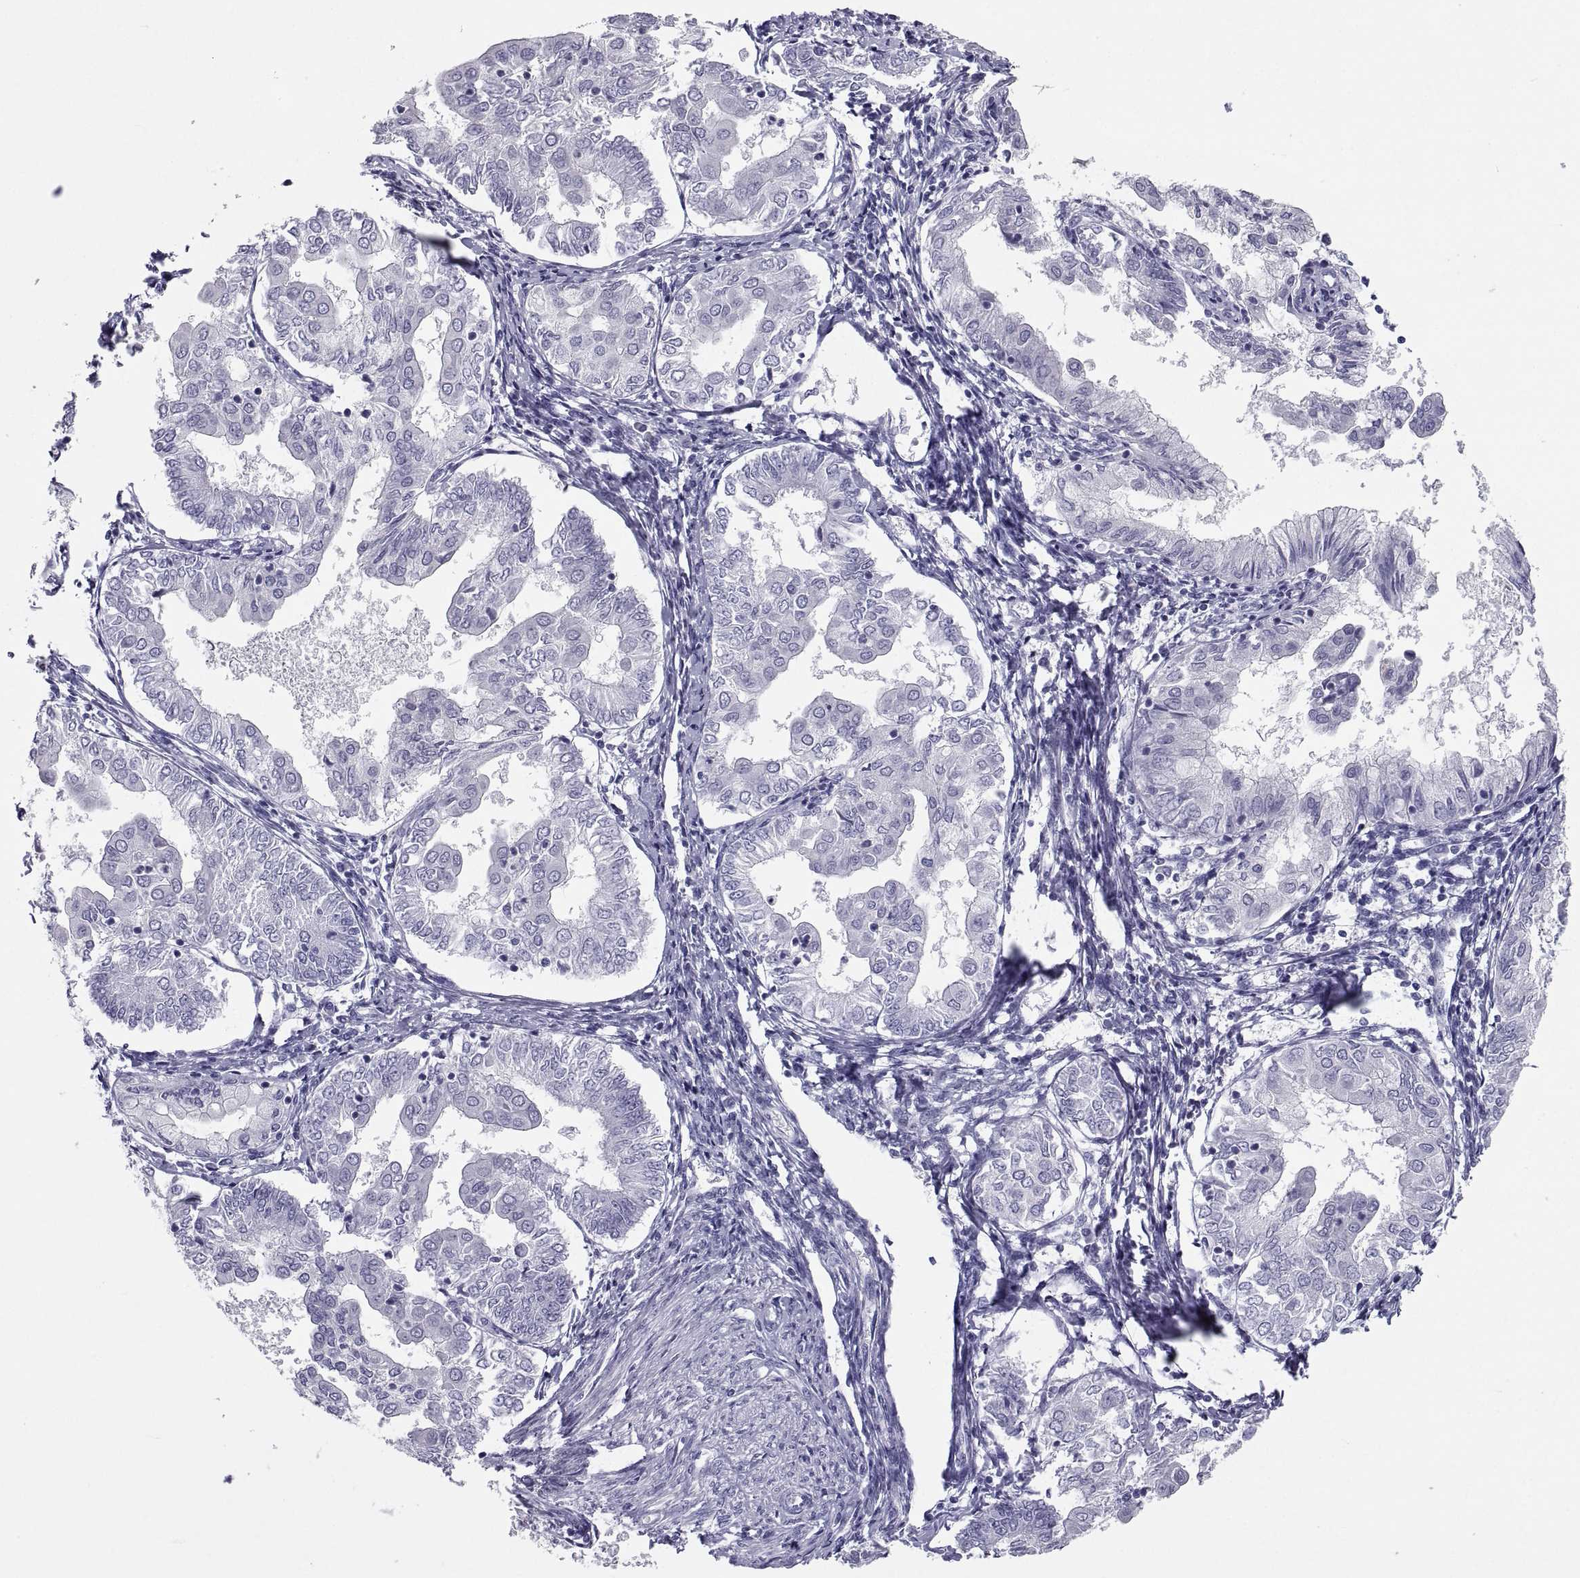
{"staining": {"intensity": "negative", "quantity": "none", "location": "none"}, "tissue": "endometrial cancer", "cell_type": "Tumor cells", "image_type": "cancer", "snomed": [{"axis": "morphology", "description": "Adenocarcinoma, NOS"}, {"axis": "topography", "description": "Endometrium"}], "caption": "An immunohistochemistry (IHC) image of endometrial cancer (adenocarcinoma) is shown. There is no staining in tumor cells of endometrial cancer (adenocarcinoma).", "gene": "PCSK1N", "patient": {"sex": "female", "age": 68}}